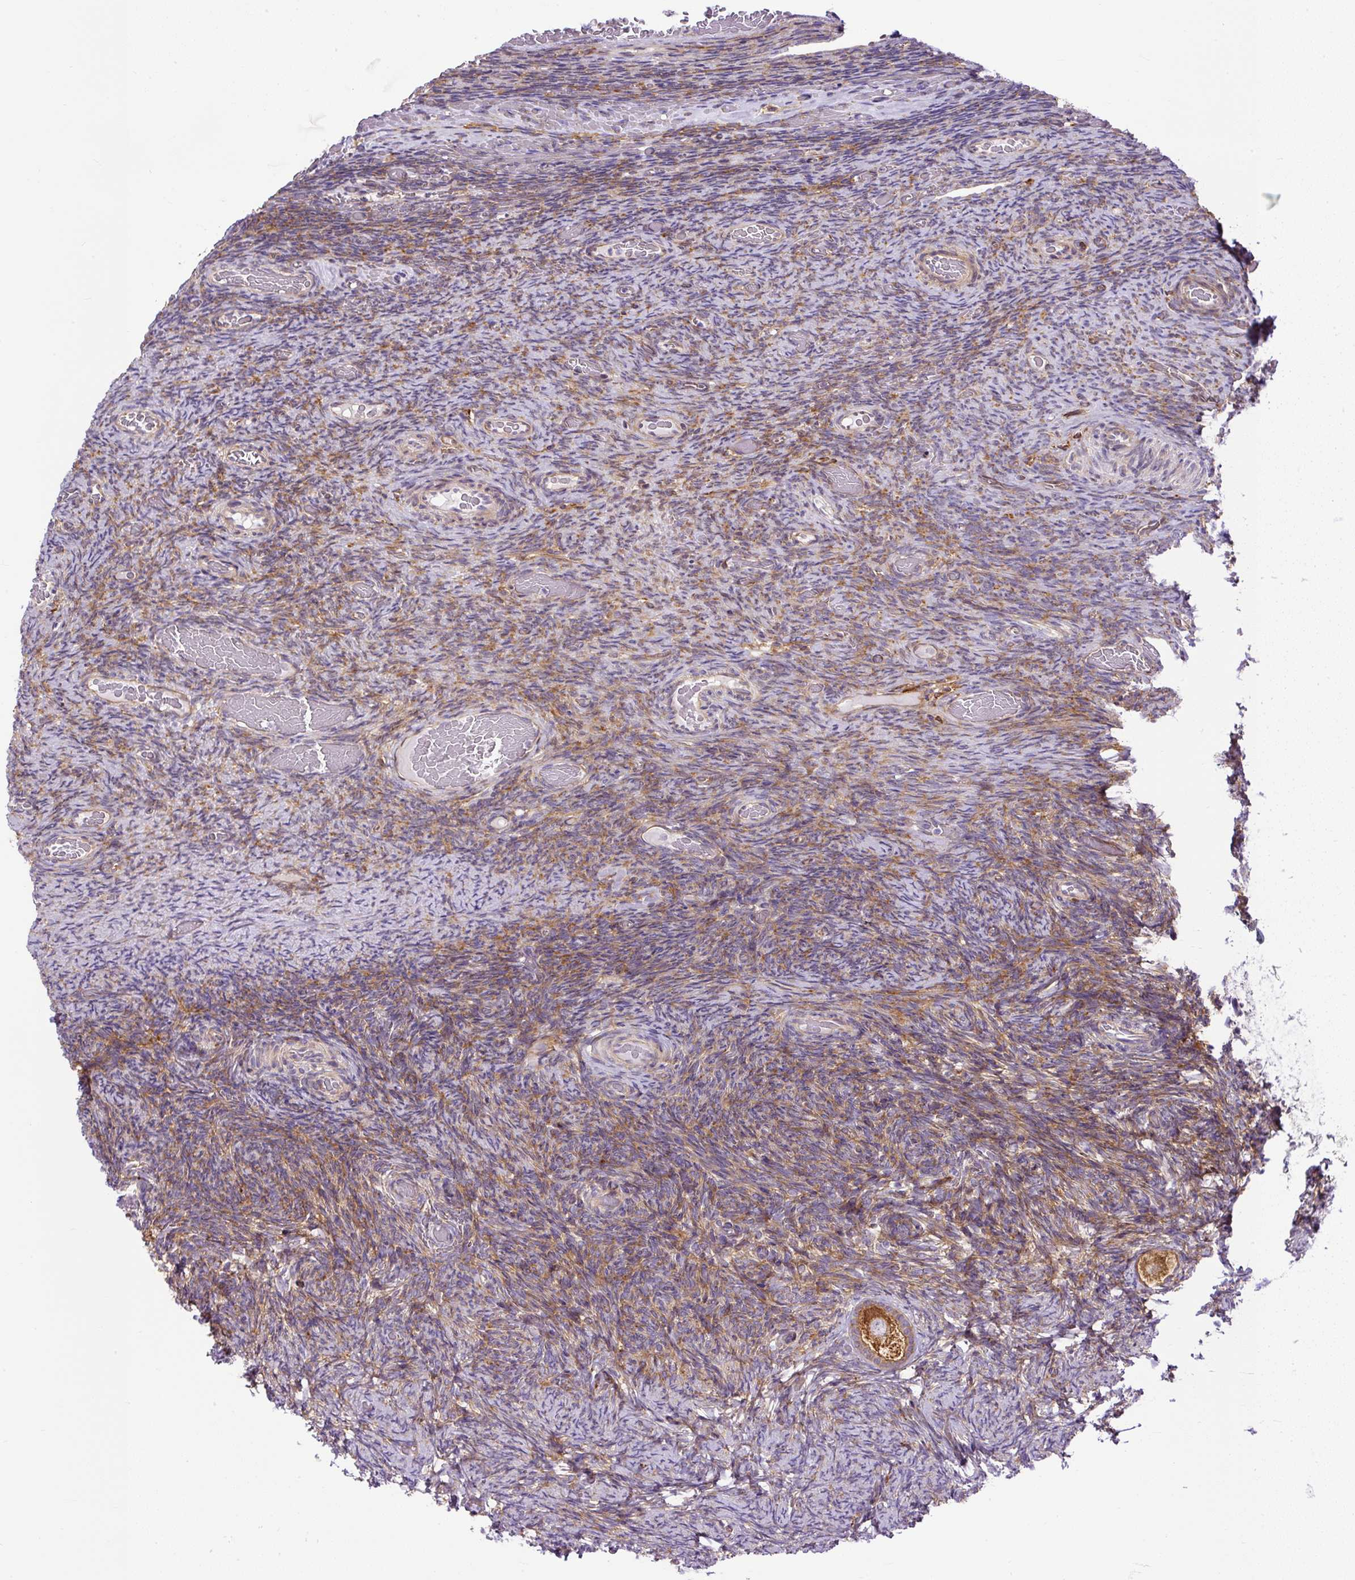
{"staining": {"intensity": "moderate", "quantity": ">75%", "location": "cytoplasmic/membranous"}, "tissue": "ovary", "cell_type": "Follicle cells", "image_type": "normal", "snomed": [{"axis": "morphology", "description": "Normal tissue, NOS"}, {"axis": "topography", "description": "Ovary"}], "caption": "Immunohistochemical staining of unremarkable ovary displays moderate cytoplasmic/membranous protein expression in approximately >75% of follicle cells.", "gene": "MAP1S", "patient": {"sex": "female", "age": 34}}